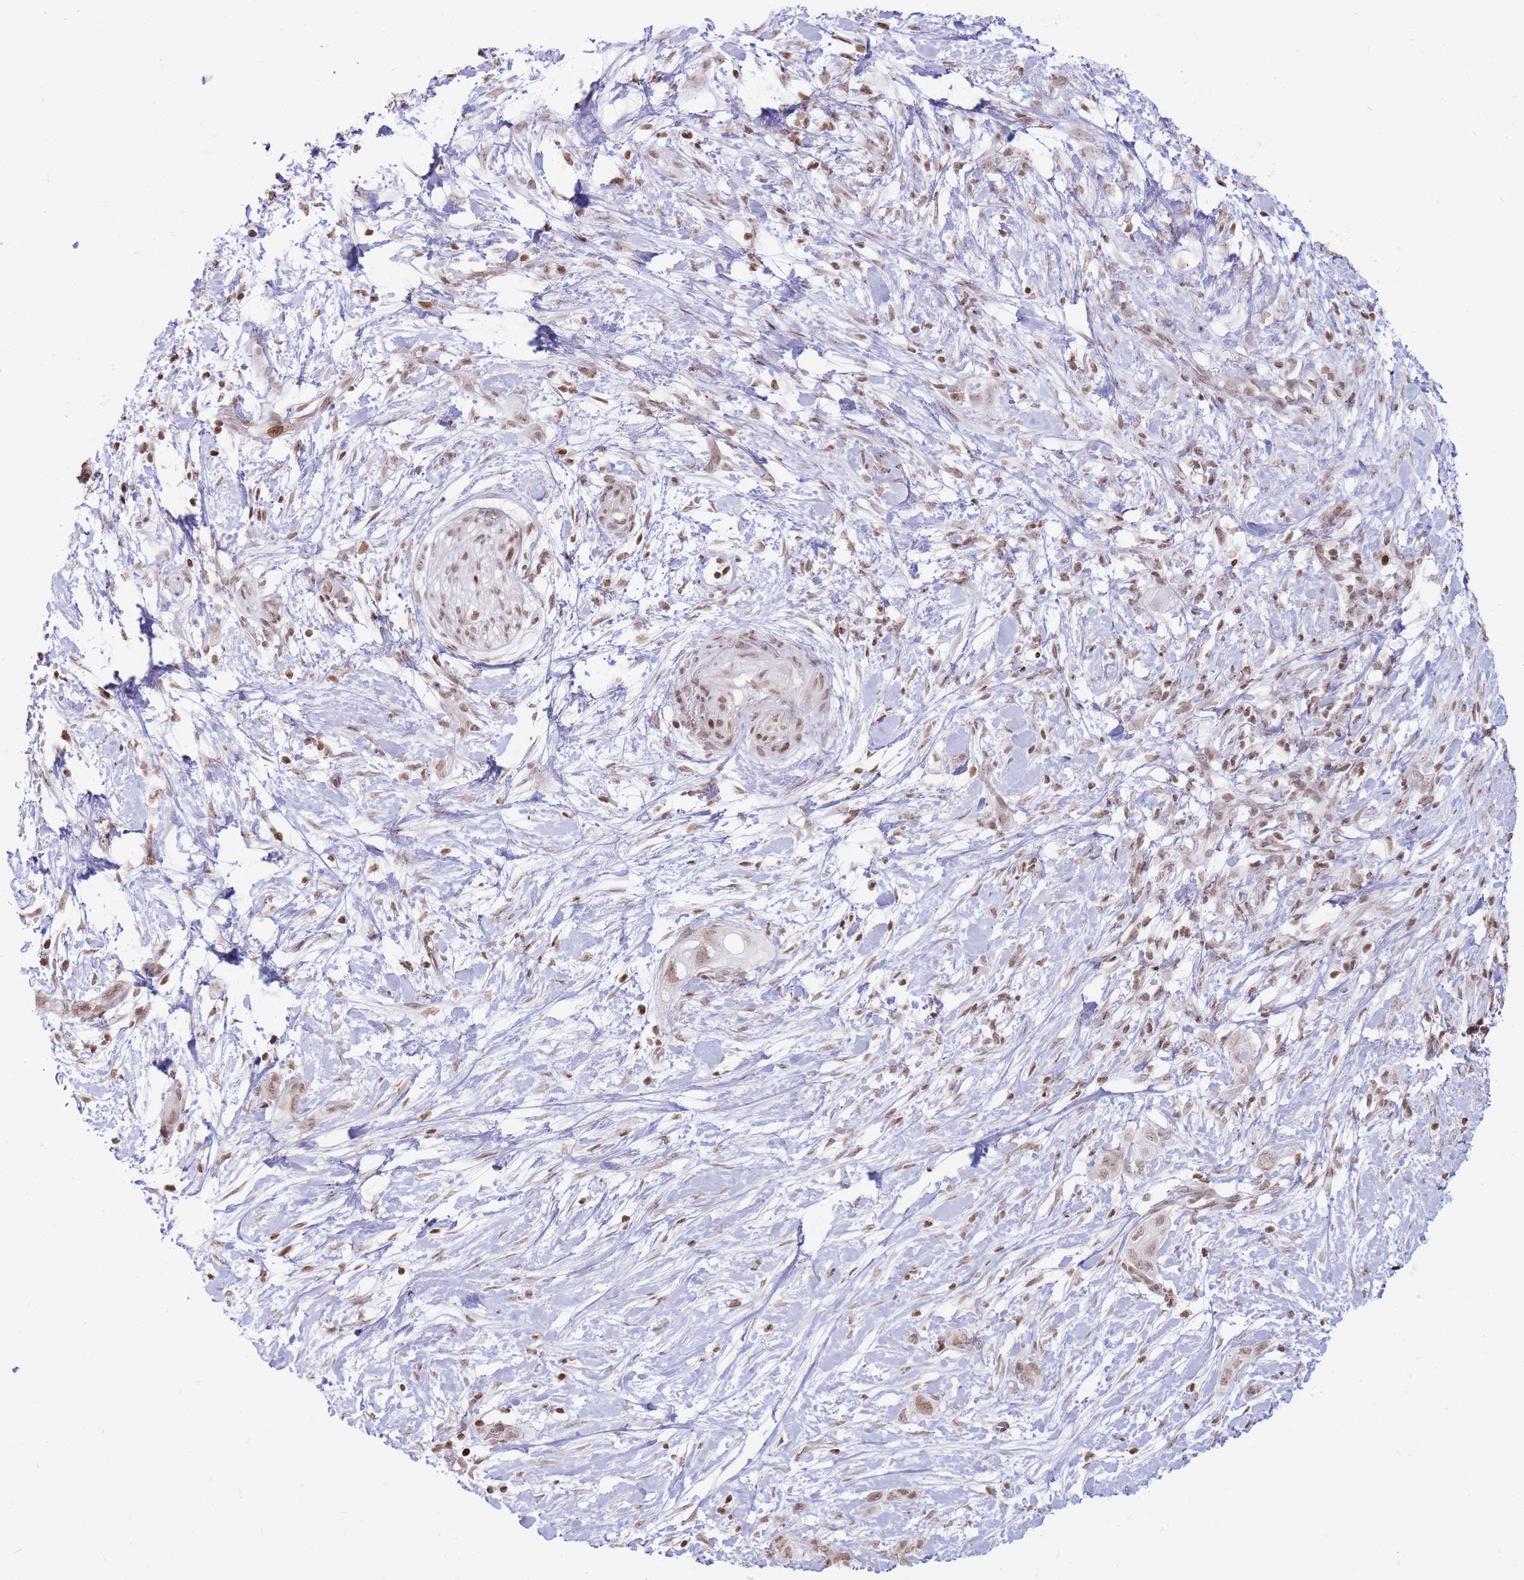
{"staining": {"intensity": "weak", "quantity": ">75%", "location": "nuclear"}, "tissue": "pancreatic cancer", "cell_type": "Tumor cells", "image_type": "cancer", "snomed": [{"axis": "morphology", "description": "Adenocarcinoma, NOS"}, {"axis": "topography", "description": "Pancreas"}], "caption": "Pancreatic cancer (adenocarcinoma) stained for a protein (brown) demonstrates weak nuclear positive expression in about >75% of tumor cells.", "gene": "SHISAL1", "patient": {"sex": "female", "age": 72}}